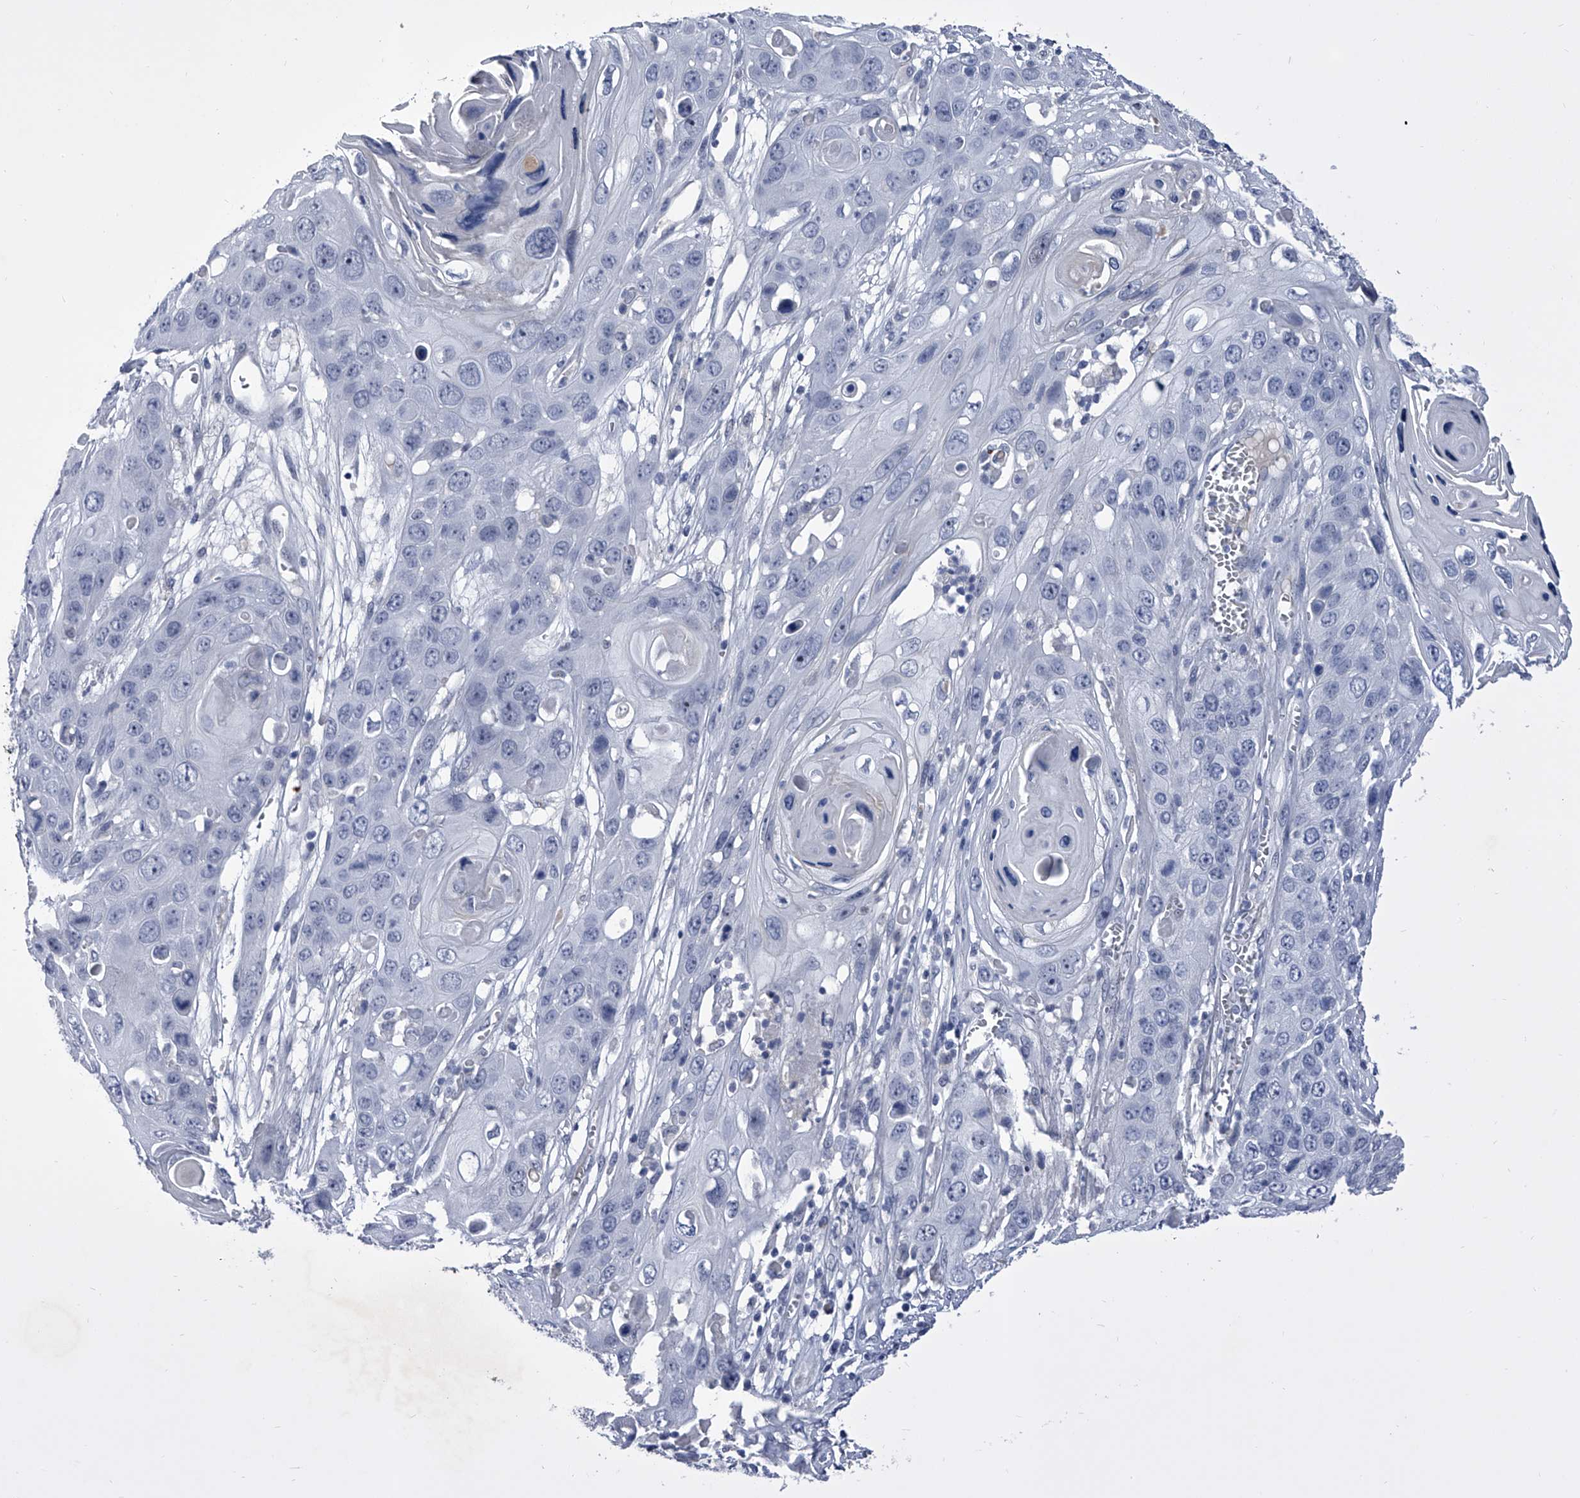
{"staining": {"intensity": "negative", "quantity": "none", "location": "none"}, "tissue": "skin cancer", "cell_type": "Tumor cells", "image_type": "cancer", "snomed": [{"axis": "morphology", "description": "Squamous cell carcinoma, NOS"}, {"axis": "topography", "description": "Skin"}], "caption": "The image reveals no significant staining in tumor cells of squamous cell carcinoma (skin).", "gene": "CRISP2", "patient": {"sex": "male", "age": 55}}